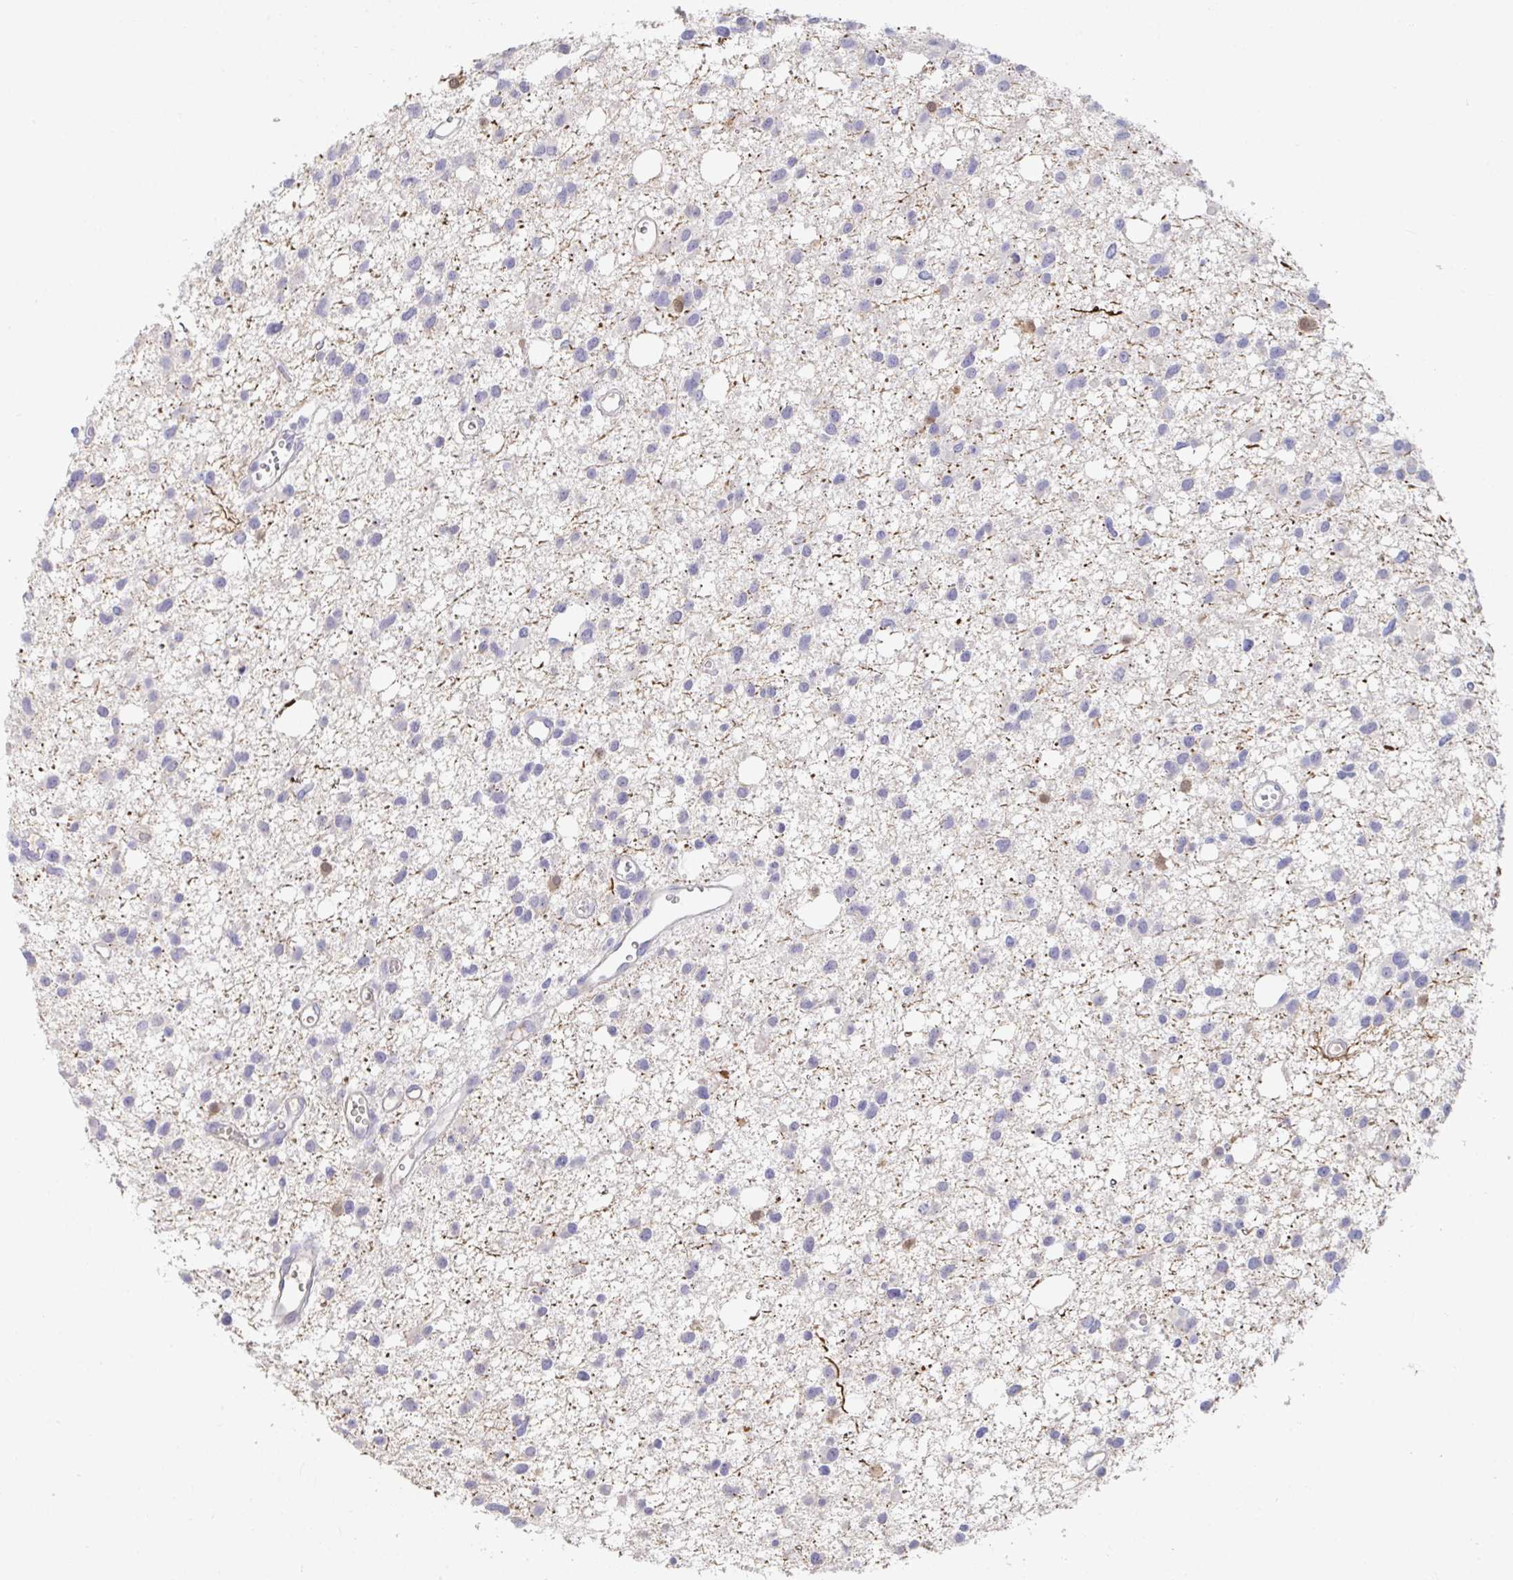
{"staining": {"intensity": "negative", "quantity": "none", "location": "none"}, "tissue": "glioma", "cell_type": "Tumor cells", "image_type": "cancer", "snomed": [{"axis": "morphology", "description": "Glioma, malignant, High grade"}, {"axis": "topography", "description": "Brain"}], "caption": "This photomicrograph is of glioma stained with immunohistochemistry (IHC) to label a protein in brown with the nuclei are counter-stained blue. There is no expression in tumor cells.", "gene": "ANO5", "patient": {"sex": "male", "age": 23}}